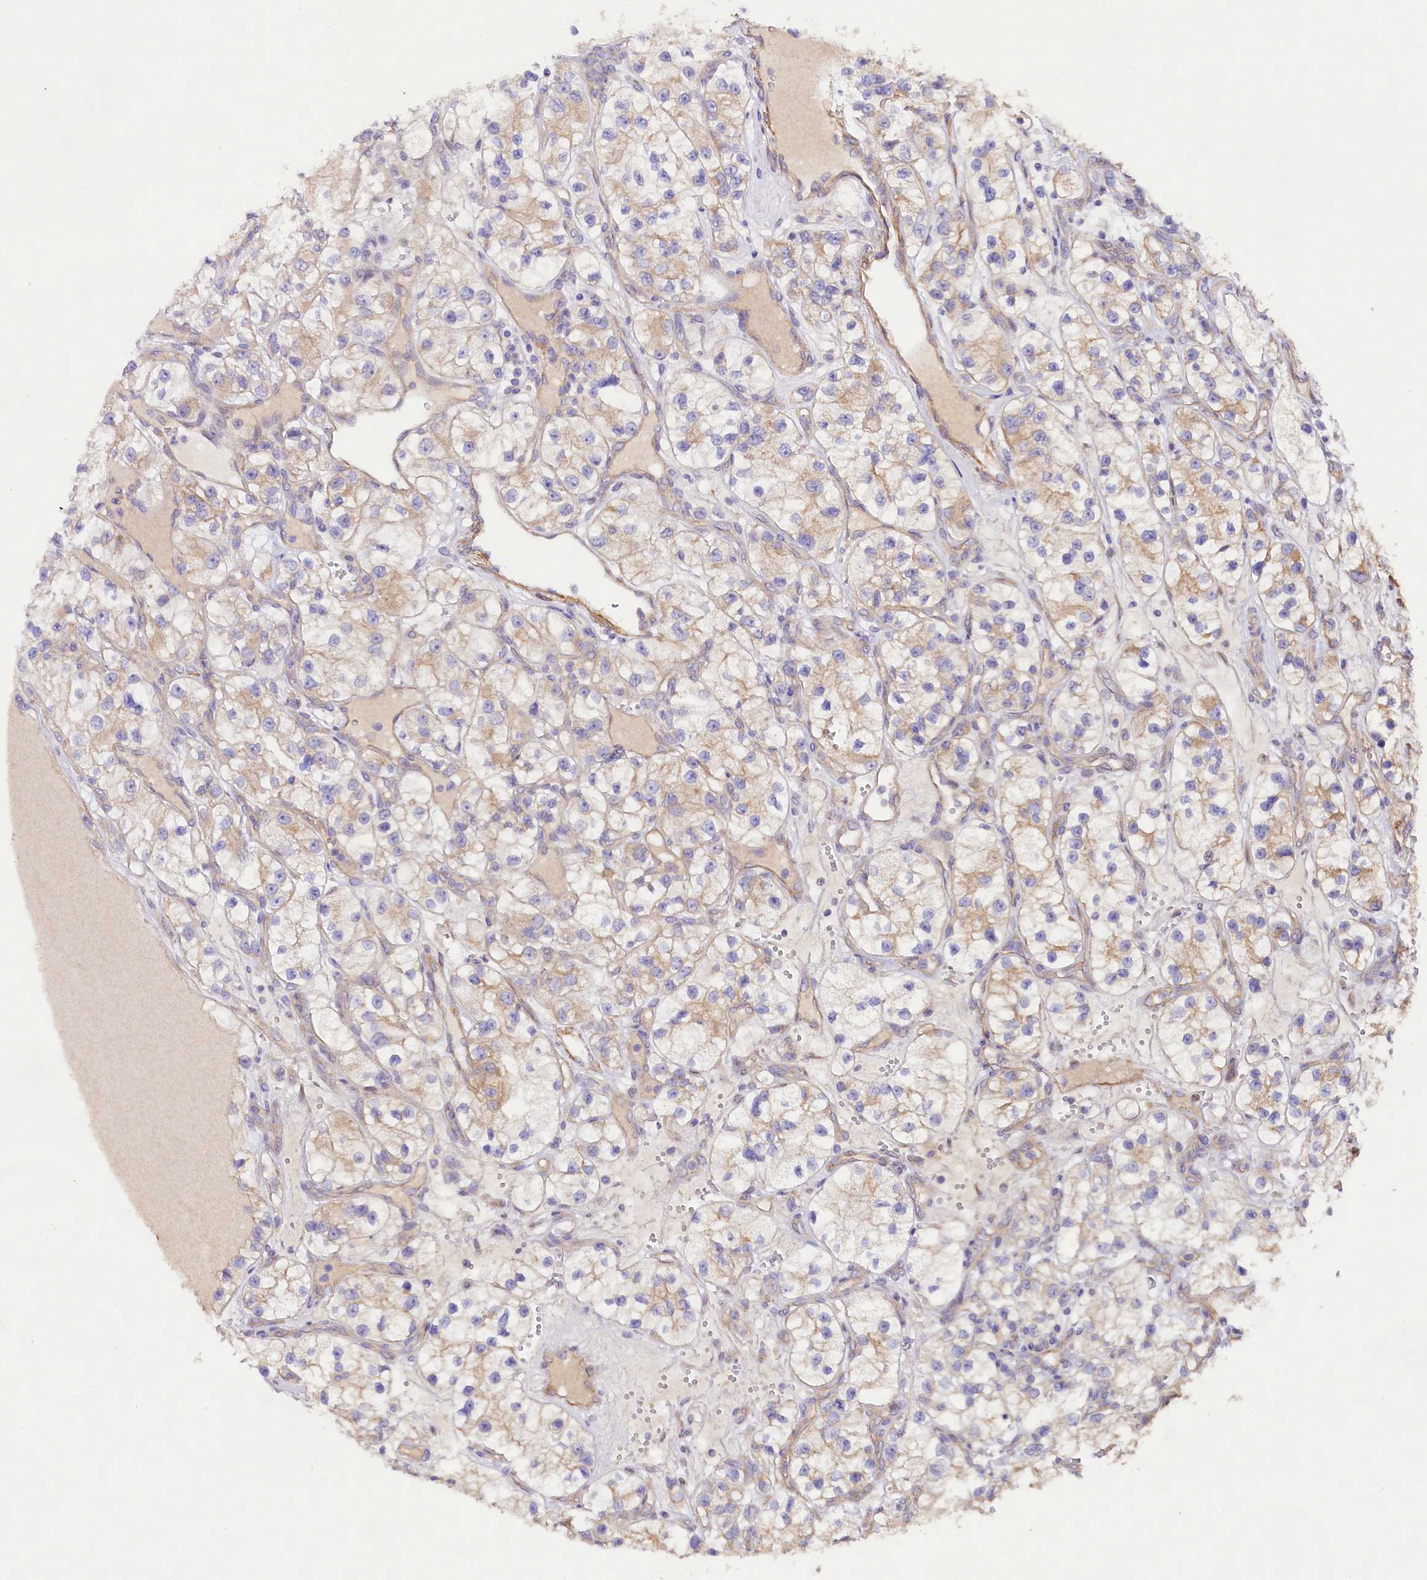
{"staining": {"intensity": "weak", "quantity": "25%-75%", "location": "cytoplasmic/membranous"}, "tissue": "renal cancer", "cell_type": "Tumor cells", "image_type": "cancer", "snomed": [{"axis": "morphology", "description": "Adenocarcinoma, NOS"}, {"axis": "topography", "description": "Kidney"}], "caption": "The micrograph displays a brown stain indicating the presence of a protein in the cytoplasmic/membranous of tumor cells in renal adenocarcinoma.", "gene": "VPS11", "patient": {"sex": "female", "age": 57}}